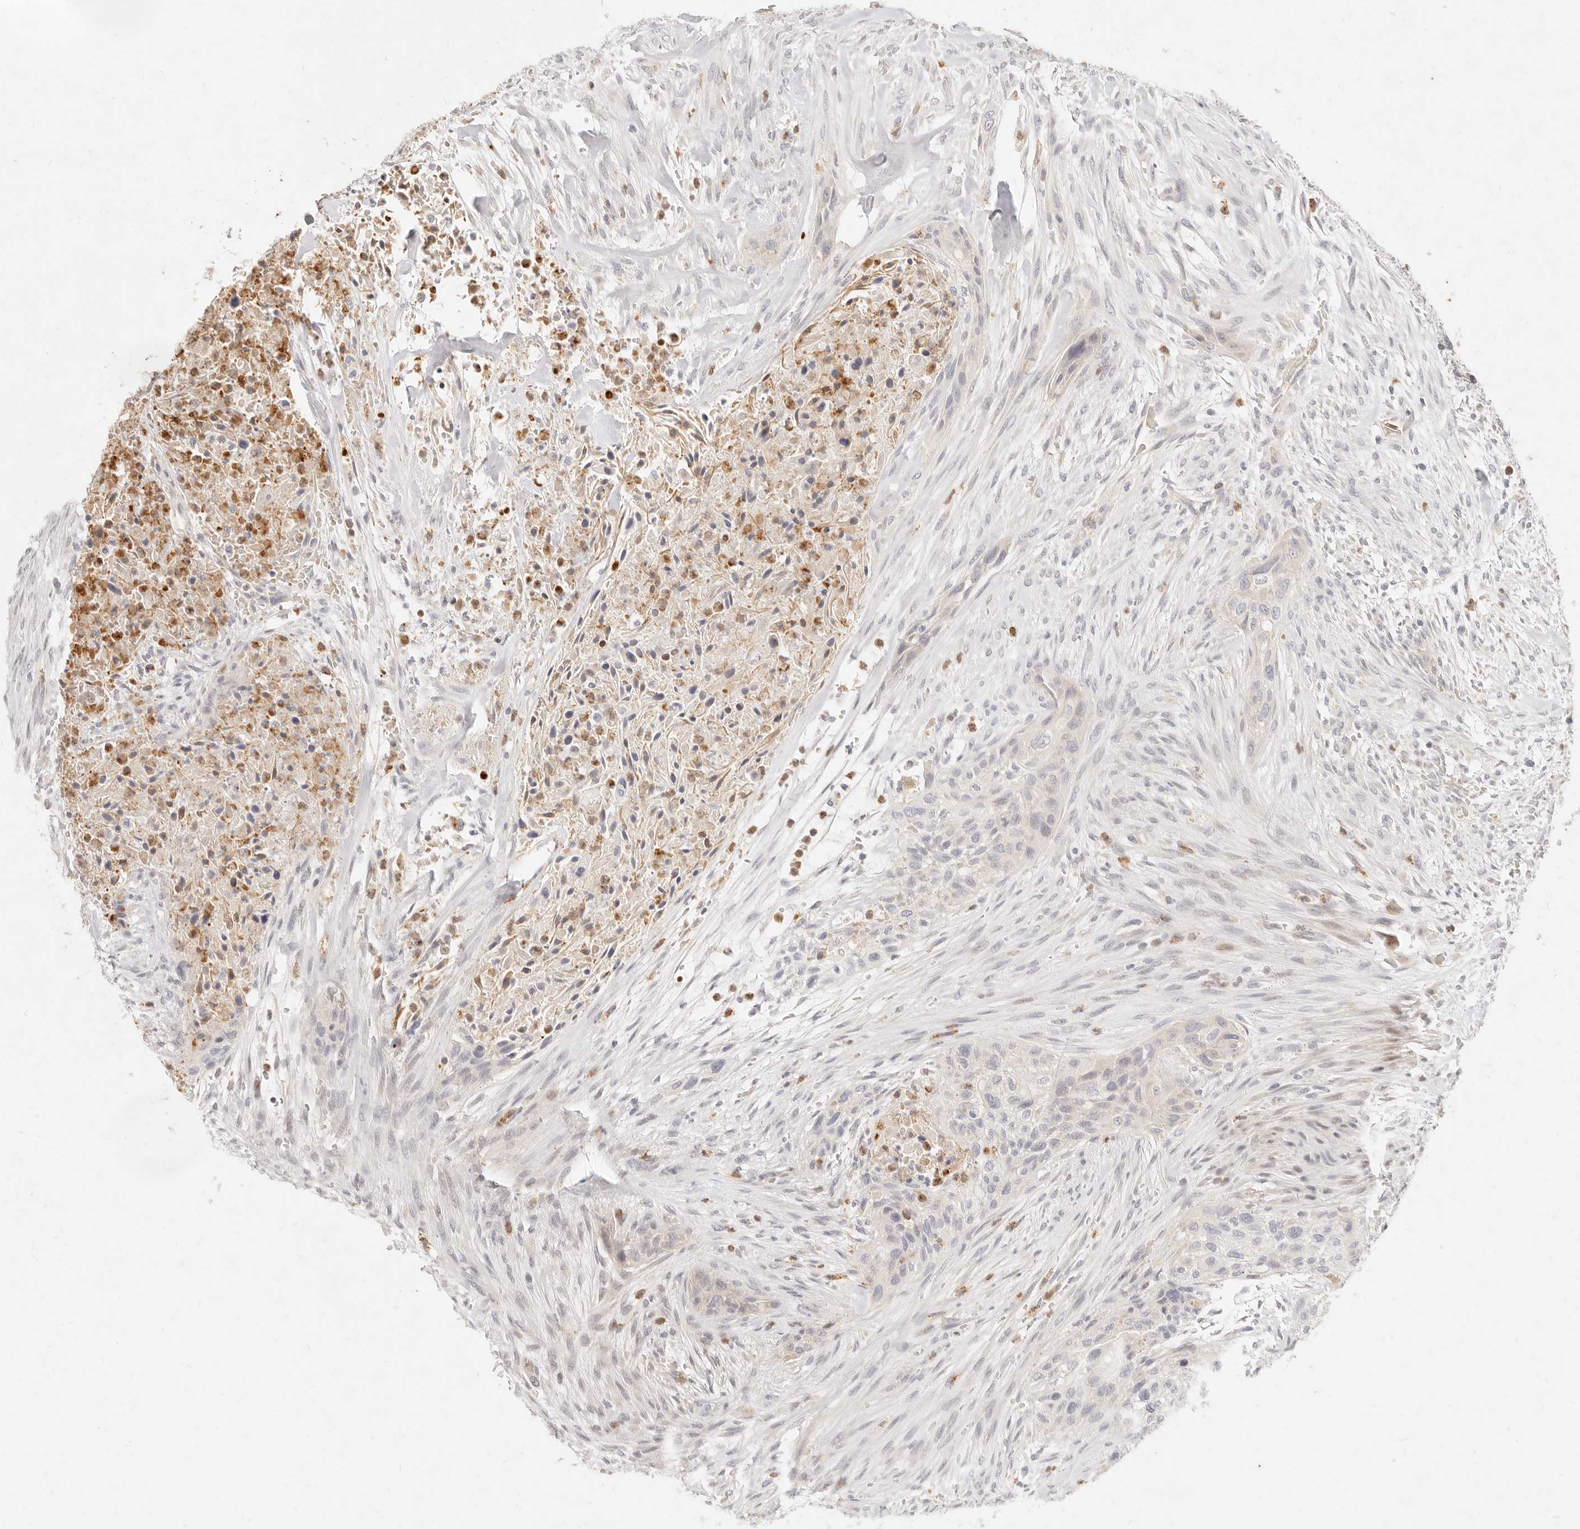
{"staining": {"intensity": "negative", "quantity": "none", "location": "none"}, "tissue": "urothelial cancer", "cell_type": "Tumor cells", "image_type": "cancer", "snomed": [{"axis": "morphology", "description": "Urothelial carcinoma, High grade"}, {"axis": "topography", "description": "Urinary bladder"}], "caption": "Human urothelial cancer stained for a protein using immunohistochemistry (IHC) exhibits no expression in tumor cells.", "gene": "ASCL3", "patient": {"sex": "male", "age": 35}}